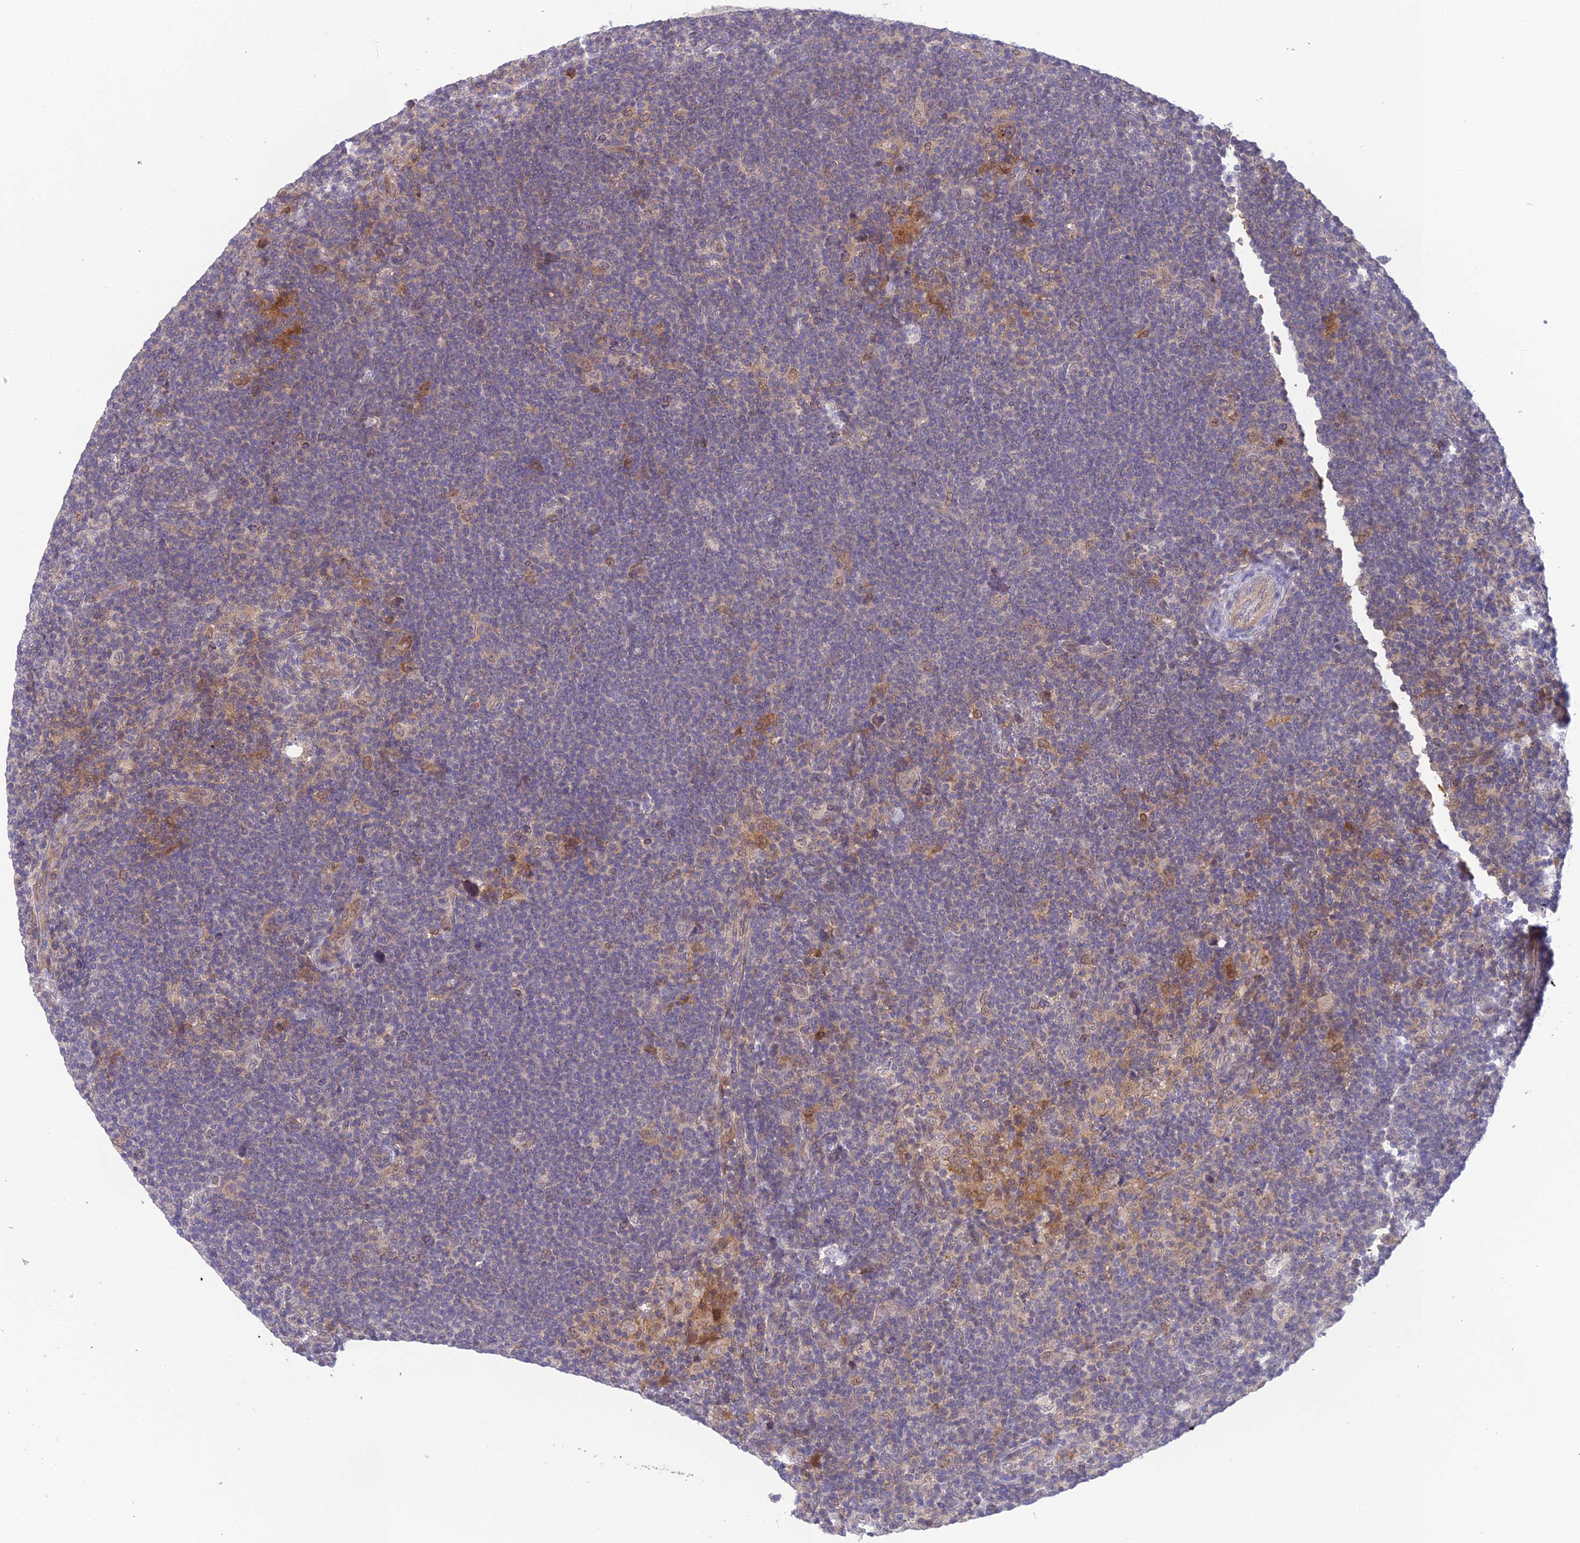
{"staining": {"intensity": "weak", "quantity": "25%-75%", "location": "nuclear"}, "tissue": "lymphoma", "cell_type": "Tumor cells", "image_type": "cancer", "snomed": [{"axis": "morphology", "description": "Hodgkin's disease, NOS"}, {"axis": "topography", "description": "Lymph node"}], "caption": "This is a histology image of immunohistochemistry (IHC) staining of Hodgkin's disease, which shows weak expression in the nuclear of tumor cells.", "gene": "BMT2", "patient": {"sex": "female", "age": 57}}